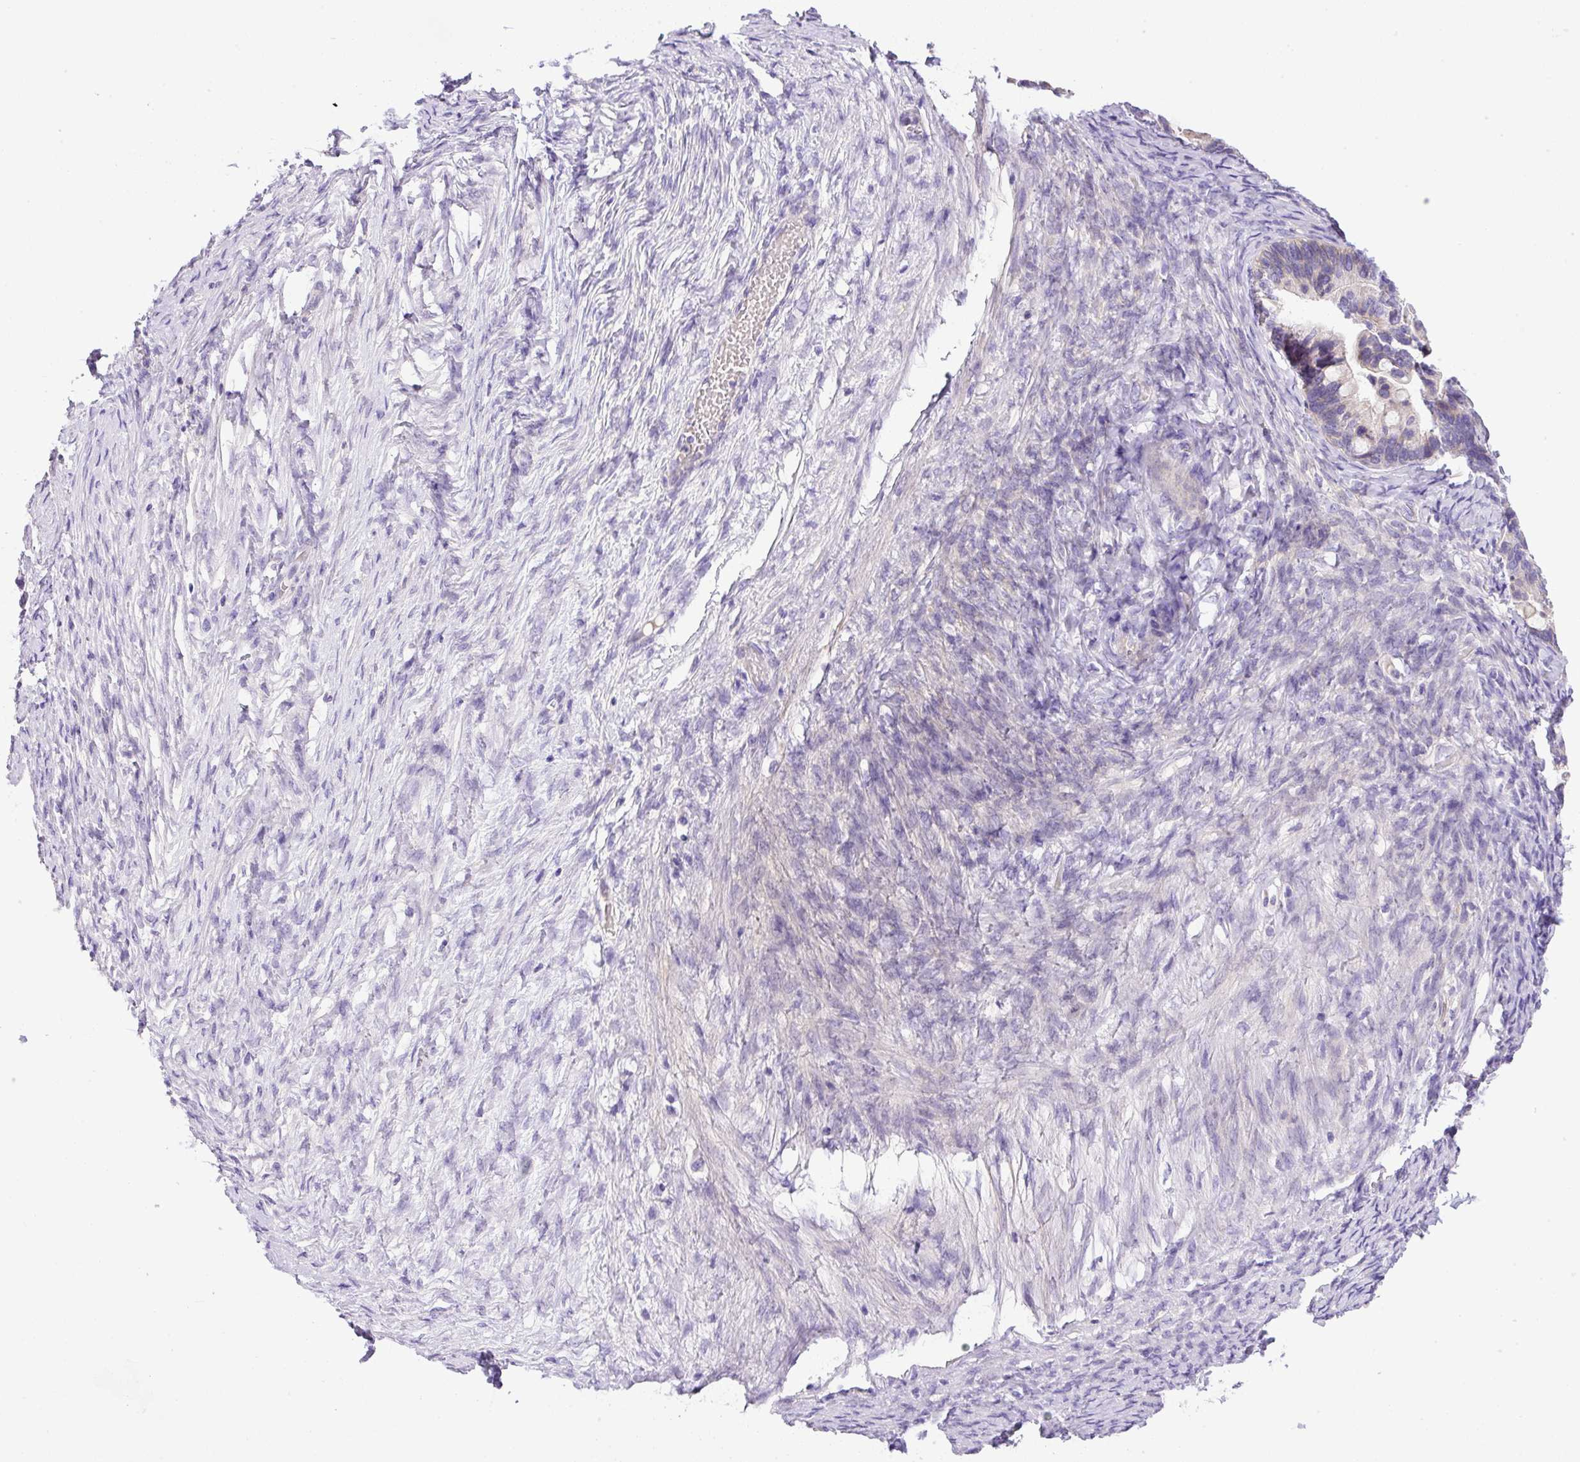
{"staining": {"intensity": "weak", "quantity": "25%-75%", "location": "cytoplasmic/membranous"}, "tissue": "ovarian cancer", "cell_type": "Tumor cells", "image_type": "cancer", "snomed": [{"axis": "morphology", "description": "Cystadenocarcinoma, serous, NOS"}, {"axis": "topography", "description": "Ovary"}], "caption": "High-power microscopy captured an IHC image of ovarian cancer, revealing weak cytoplasmic/membranous positivity in approximately 25%-75% of tumor cells.", "gene": "NPTN", "patient": {"sex": "female", "age": 56}}